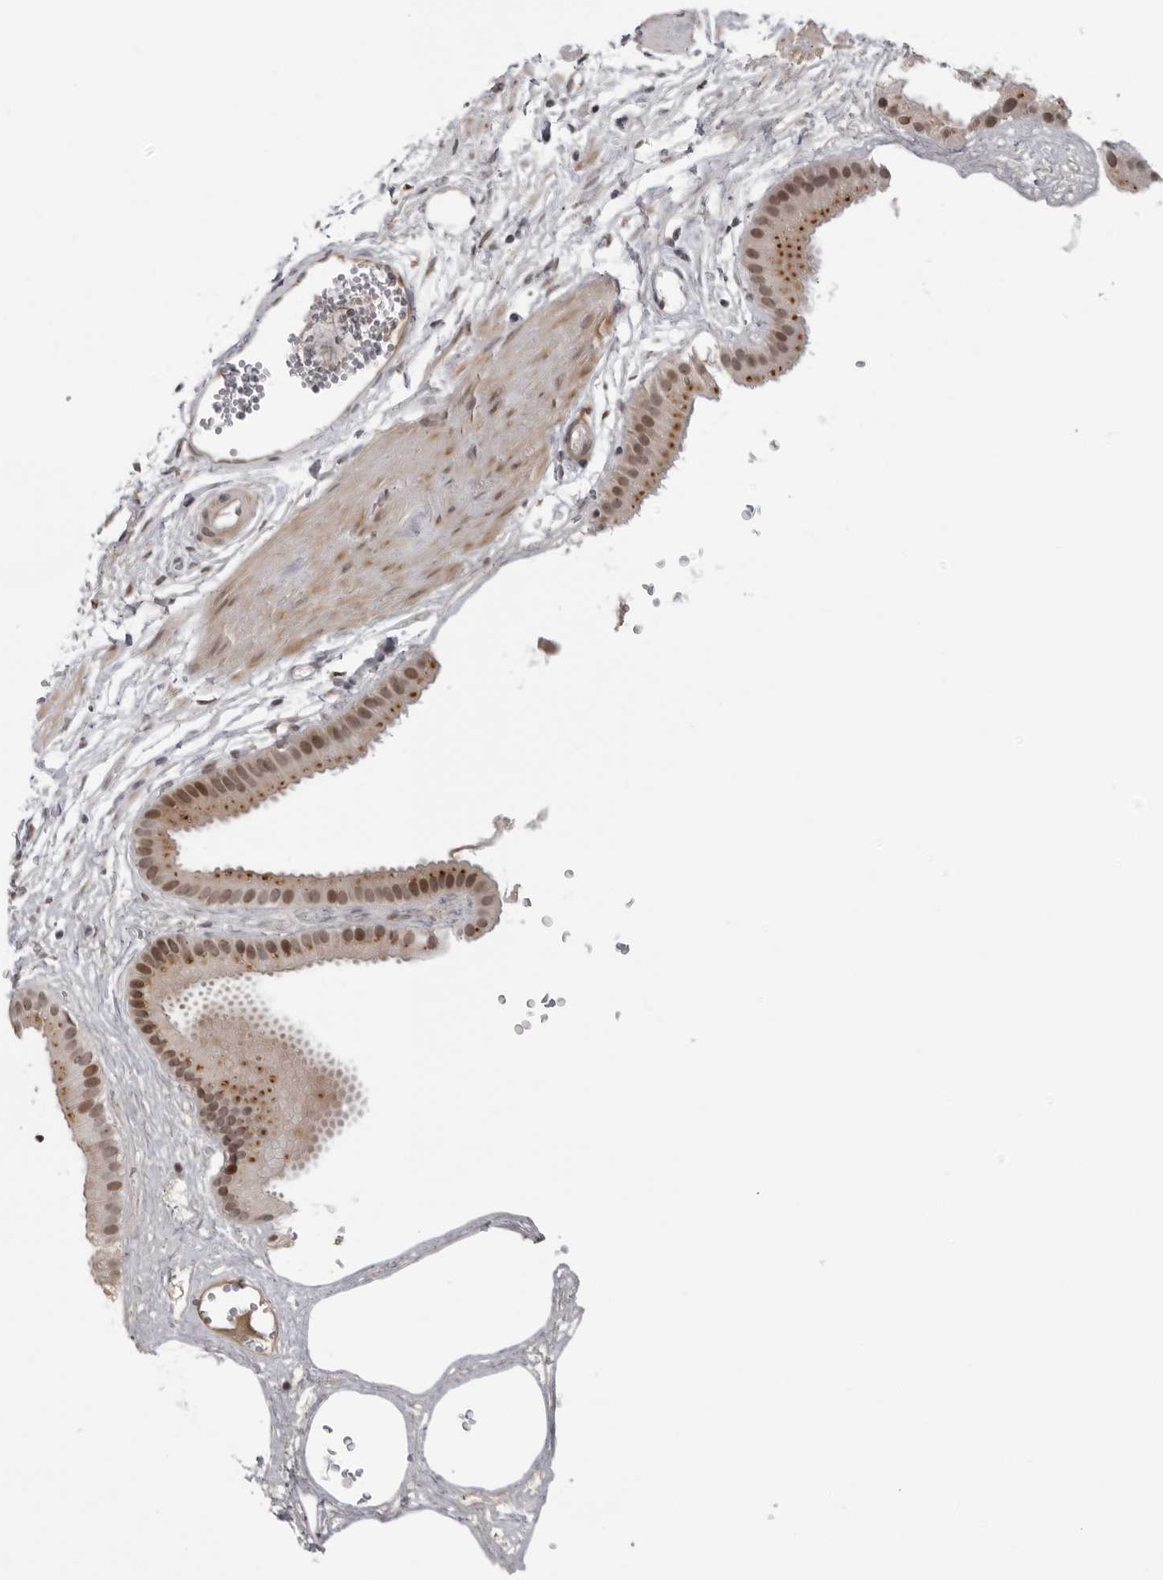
{"staining": {"intensity": "moderate", "quantity": ">75%", "location": "cytoplasmic/membranous,nuclear"}, "tissue": "gallbladder", "cell_type": "Glandular cells", "image_type": "normal", "snomed": [{"axis": "morphology", "description": "Normal tissue, NOS"}, {"axis": "topography", "description": "Gallbladder"}], "caption": "Moderate cytoplasmic/membranous,nuclear protein positivity is identified in about >75% of glandular cells in gallbladder. (brown staining indicates protein expression, while blue staining denotes nuclei).", "gene": "MAF", "patient": {"sex": "female", "age": 64}}